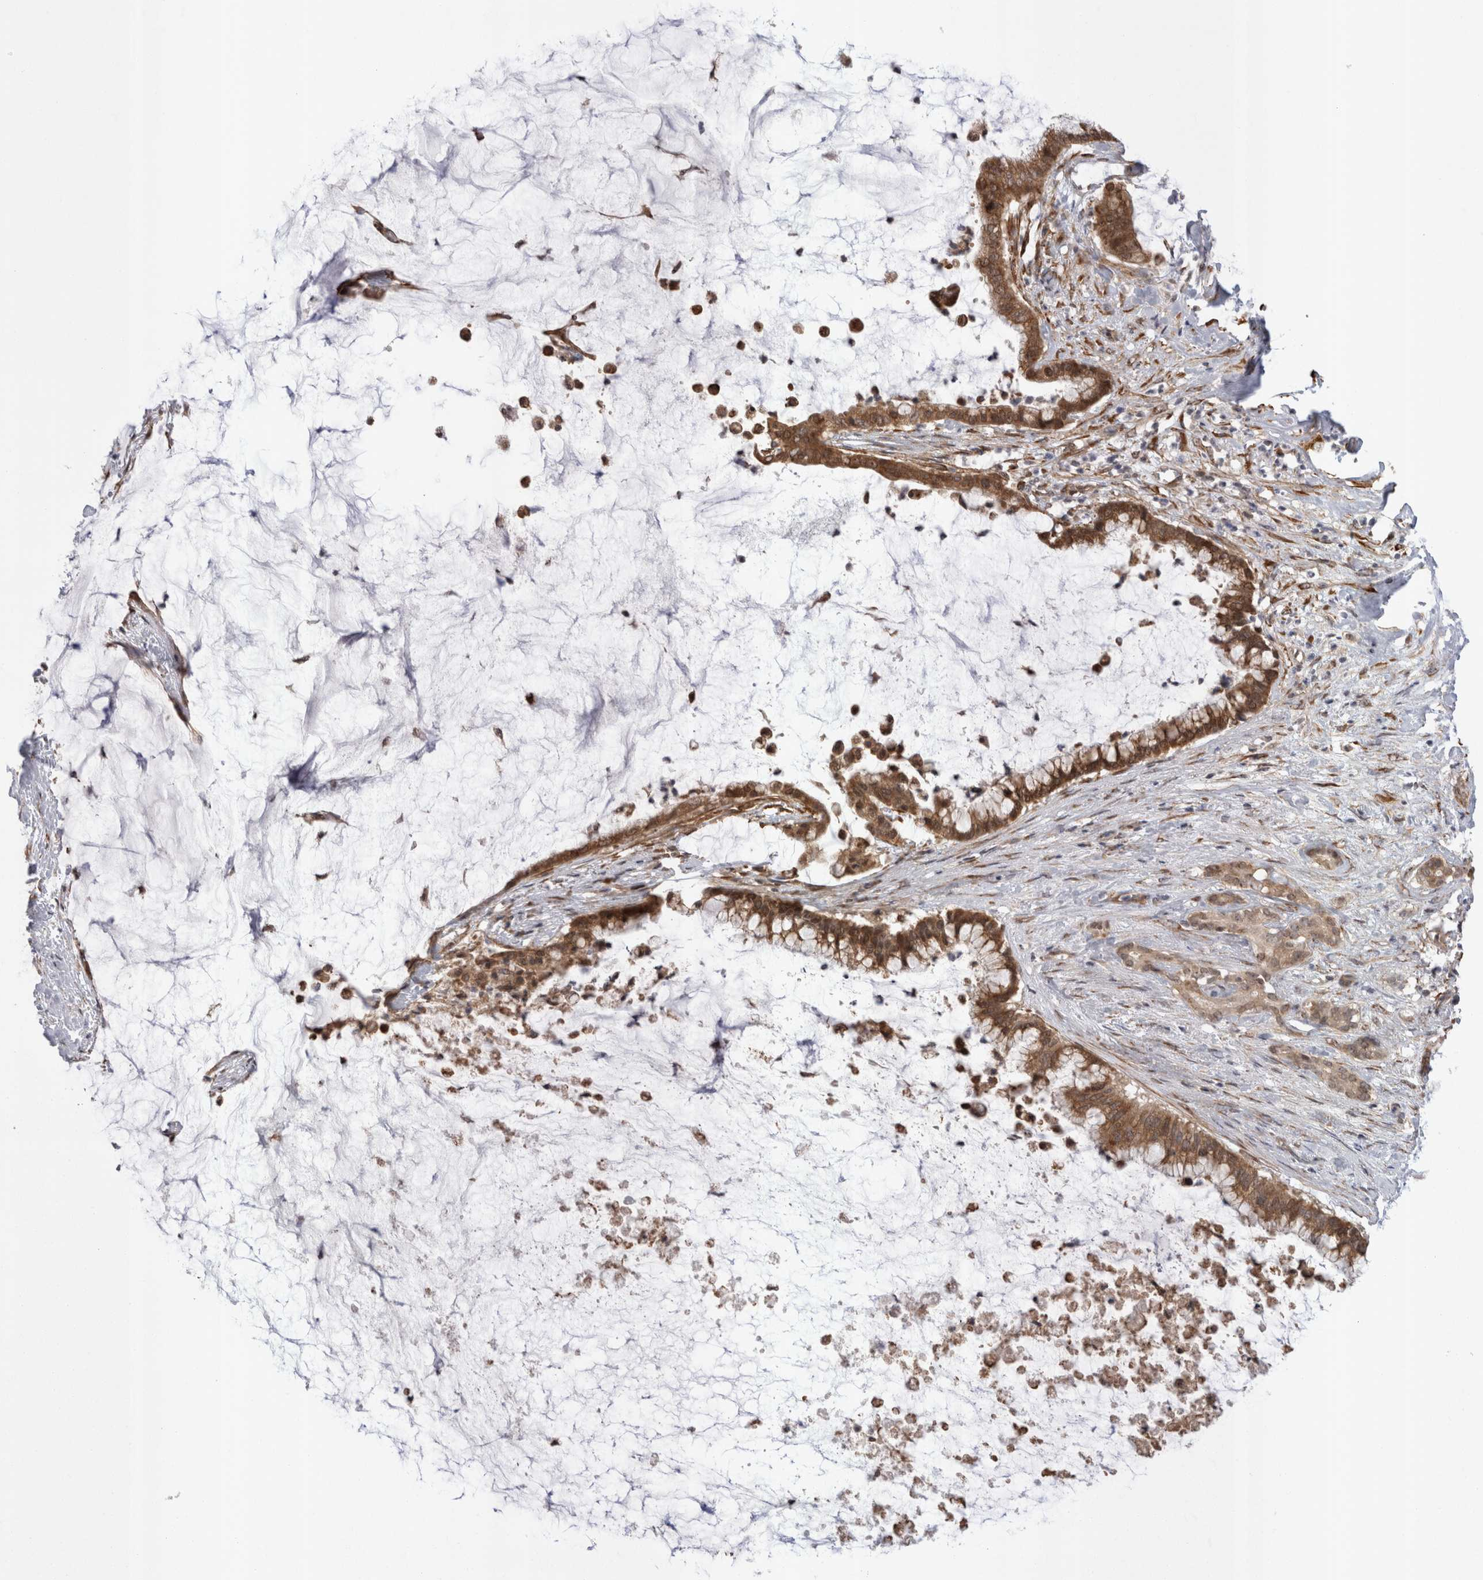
{"staining": {"intensity": "strong", "quantity": ">75%", "location": "cytoplasmic/membranous,nuclear"}, "tissue": "pancreatic cancer", "cell_type": "Tumor cells", "image_type": "cancer", "snomed": [{"axis": "morphology", "description": "Adenocarcinoma, NOS"}, {"axis": "topography", "description": "Pancreas"}], "caption": "Immunohistochemical staining of adenocarcinoma (pancreatic) shows strong cytoplasmic/membranous and nuclear protein staining in approximately >75% of tumor cells.", "gene": "EXOSC4", "patient": {"sex": "male", "age": 41}}